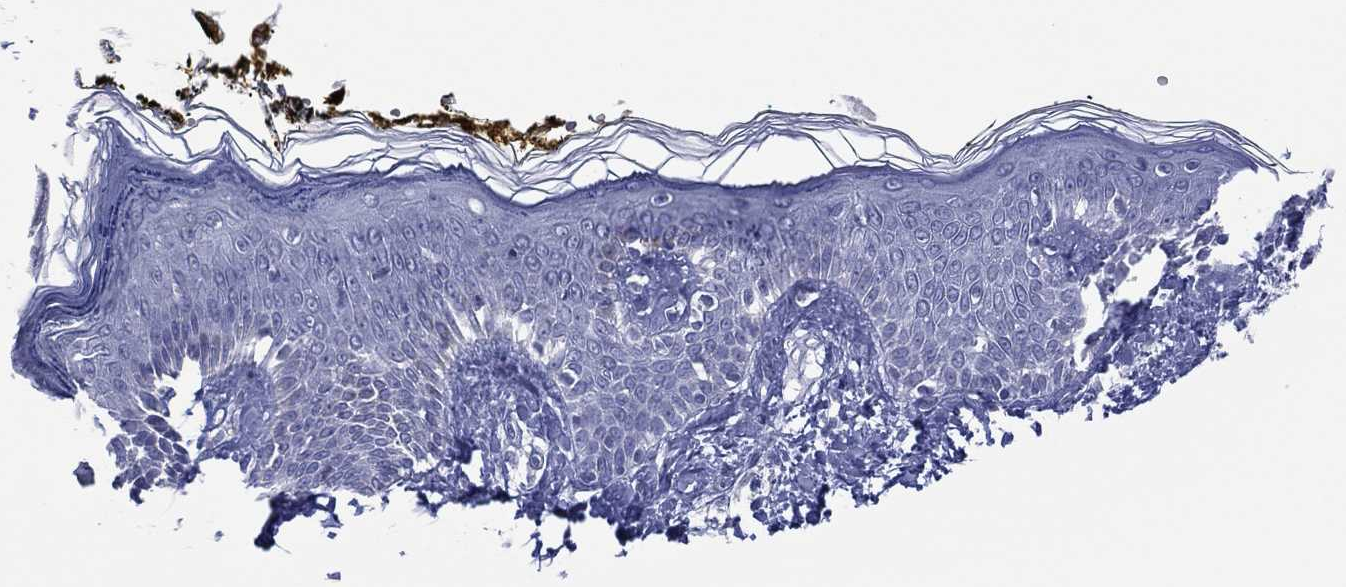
{"staining": {"intensity": "negative", "quantity": "none", "location": "none"}, "tissue": "skin", "cell_type": "Fibroblasts", "image_type": "normal", "snomed": [{"axis": "morphology", "description": "Normal tissue, NOS"}, {"axis": "topography", "description": "Skin"}], "caption": "Protein analysis of benign skin exhibits no significant expression in fibroblasts.", "gene": "UTF1", "patient": {"sex": "male", "age": 76}}